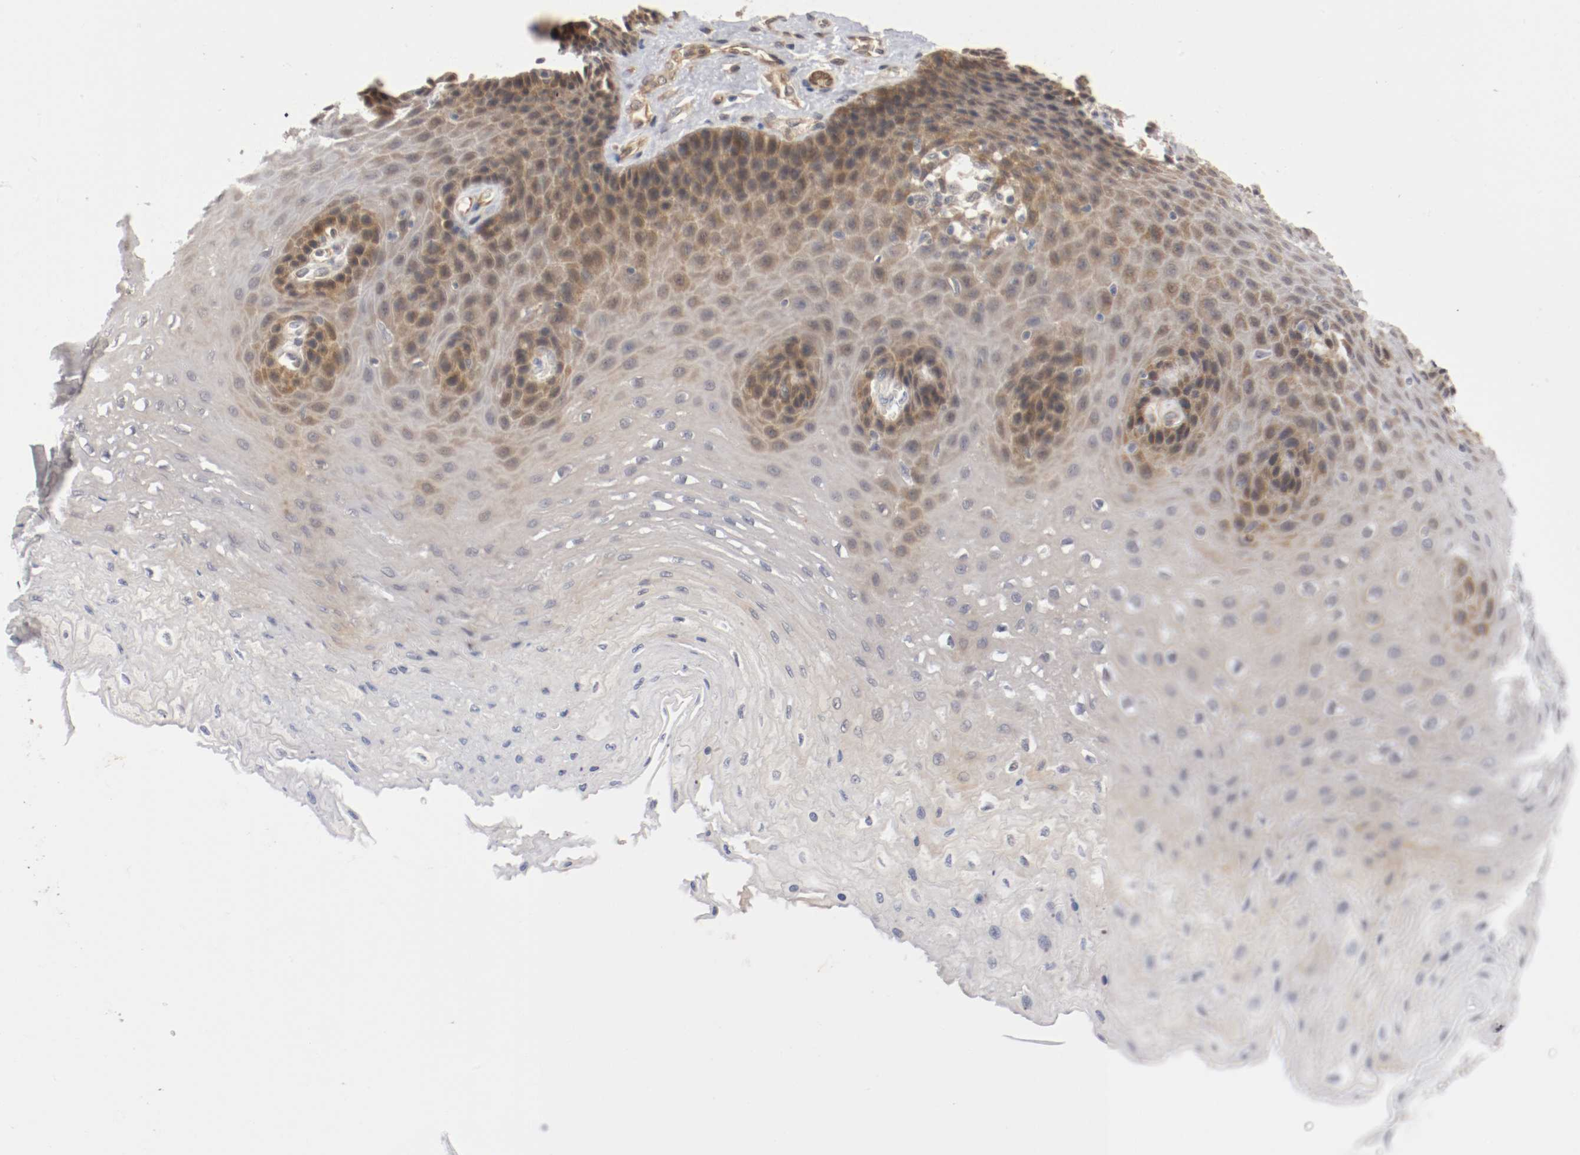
{"staining": {"intensity": "moderate", "quantity": "25%-75%", "location": "cytoplasmic/membranous,nuclear"}, "tissue": "esophagus", "cell_type": "Squamous epithelial cells", "image_type": "normal", "snomed": [{"axis": "morphology", "description": "Normal tissue, NOS"}, {"axis": "topography", "description": "Esophagus"}], "caption": "Esophagus stained with immunohistochemistry displays moderate cytoplasmic/membranous,nuclear staining in about 25%-75% of squamous epithelial cells. (DAB (3,3'-diaminobenzidine) = brown stain, brightfield microscopy at high magnification).", "gene": "RBM23", "patient": {"sex": "female", "age": 72}}